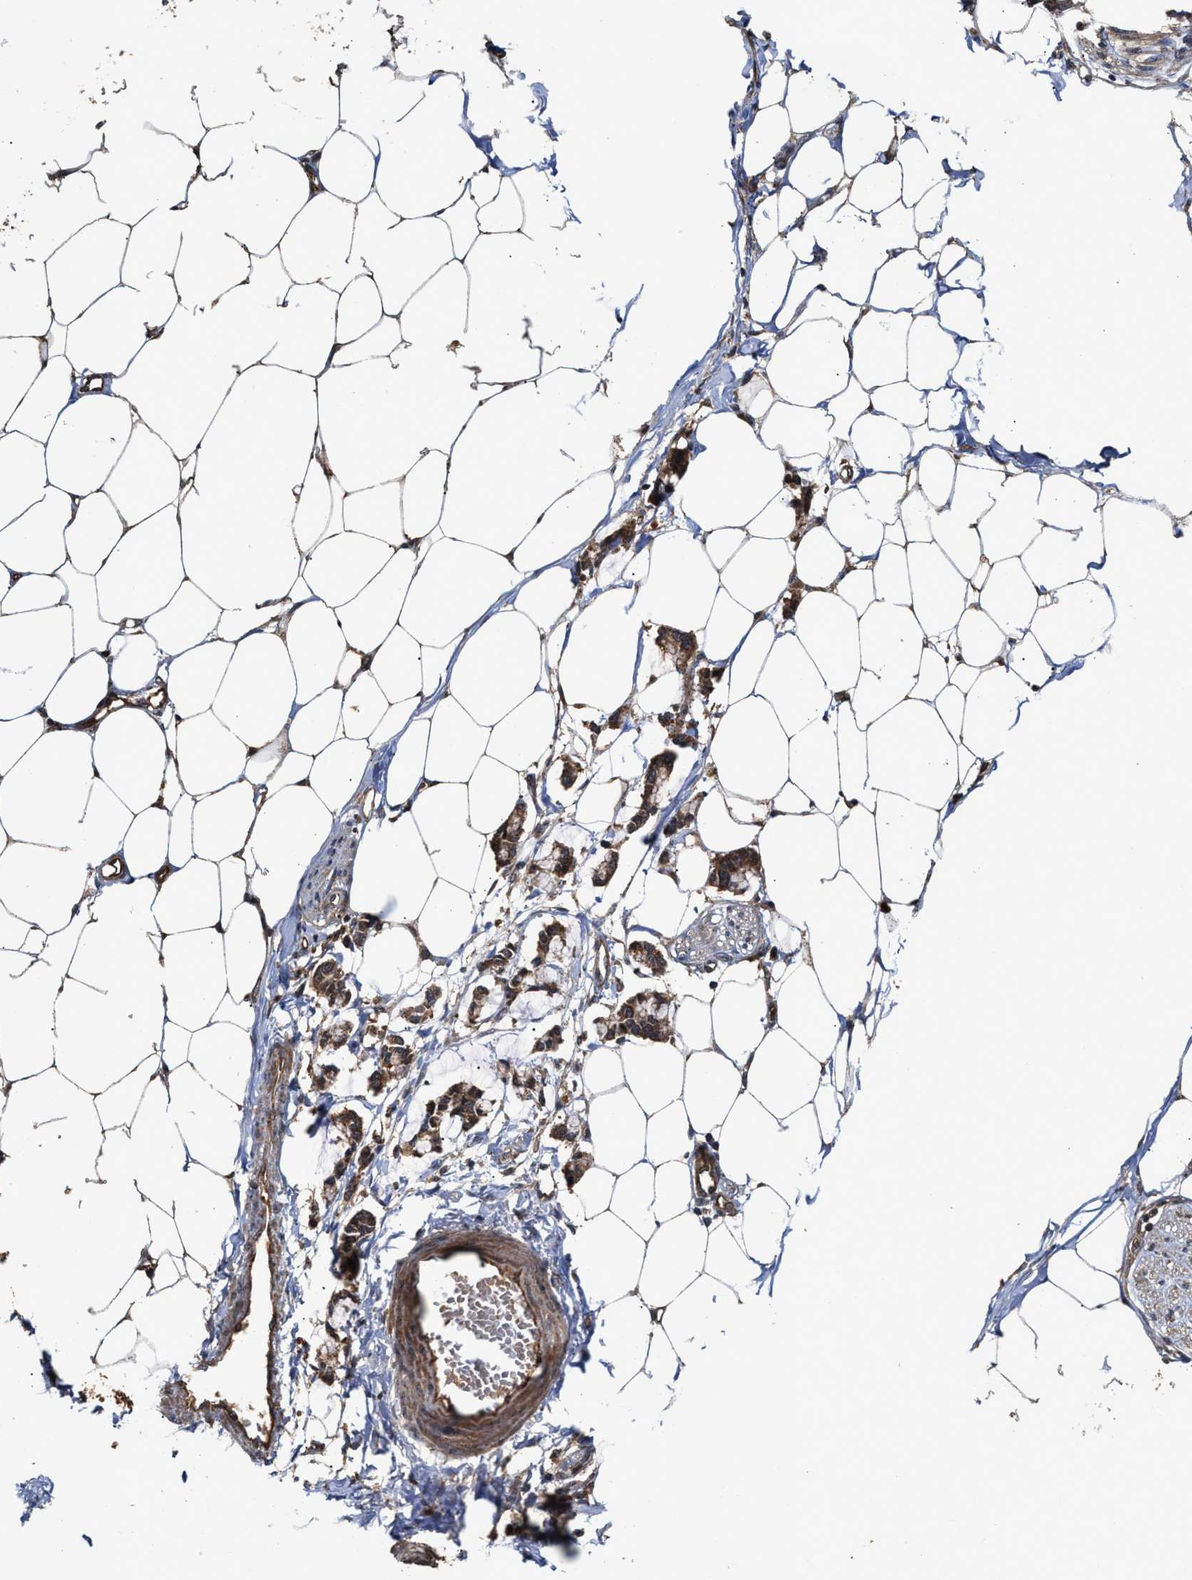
{"staining": {"intensity": "moderate", "quantity": ">75%", "location": "cytoplasmic/membranous"}, "tissue": "adipose tissue", "cell_type": "Adipocytes", "image_type": "normal", "snomed": [{"axis": "morphology", "description": "Normal tissue, NOS"}, {"axis": "morphology", "description": "Adenocarcinoma, NOS"}, {"axis": "topography", "description": "Colon"}, {"axis": "topography", "description": "Peripheral nerve tissue"}], "caption": "A high-resolution histopathology image shows immunohistochemistry (IHC) staining of unremarkable adipose tissue, which demonstrates moderate cytoplasmic/membranous expression in about >75% of adipocytes. The staining was performed using DAB (3,3'-diaminobenzidine), with brown indicating positive protein expression. Nuclei are stained blue with hematoxylin.", "gene": "ZNHIT6", "patient": {"sex": "male", "age": 14}}